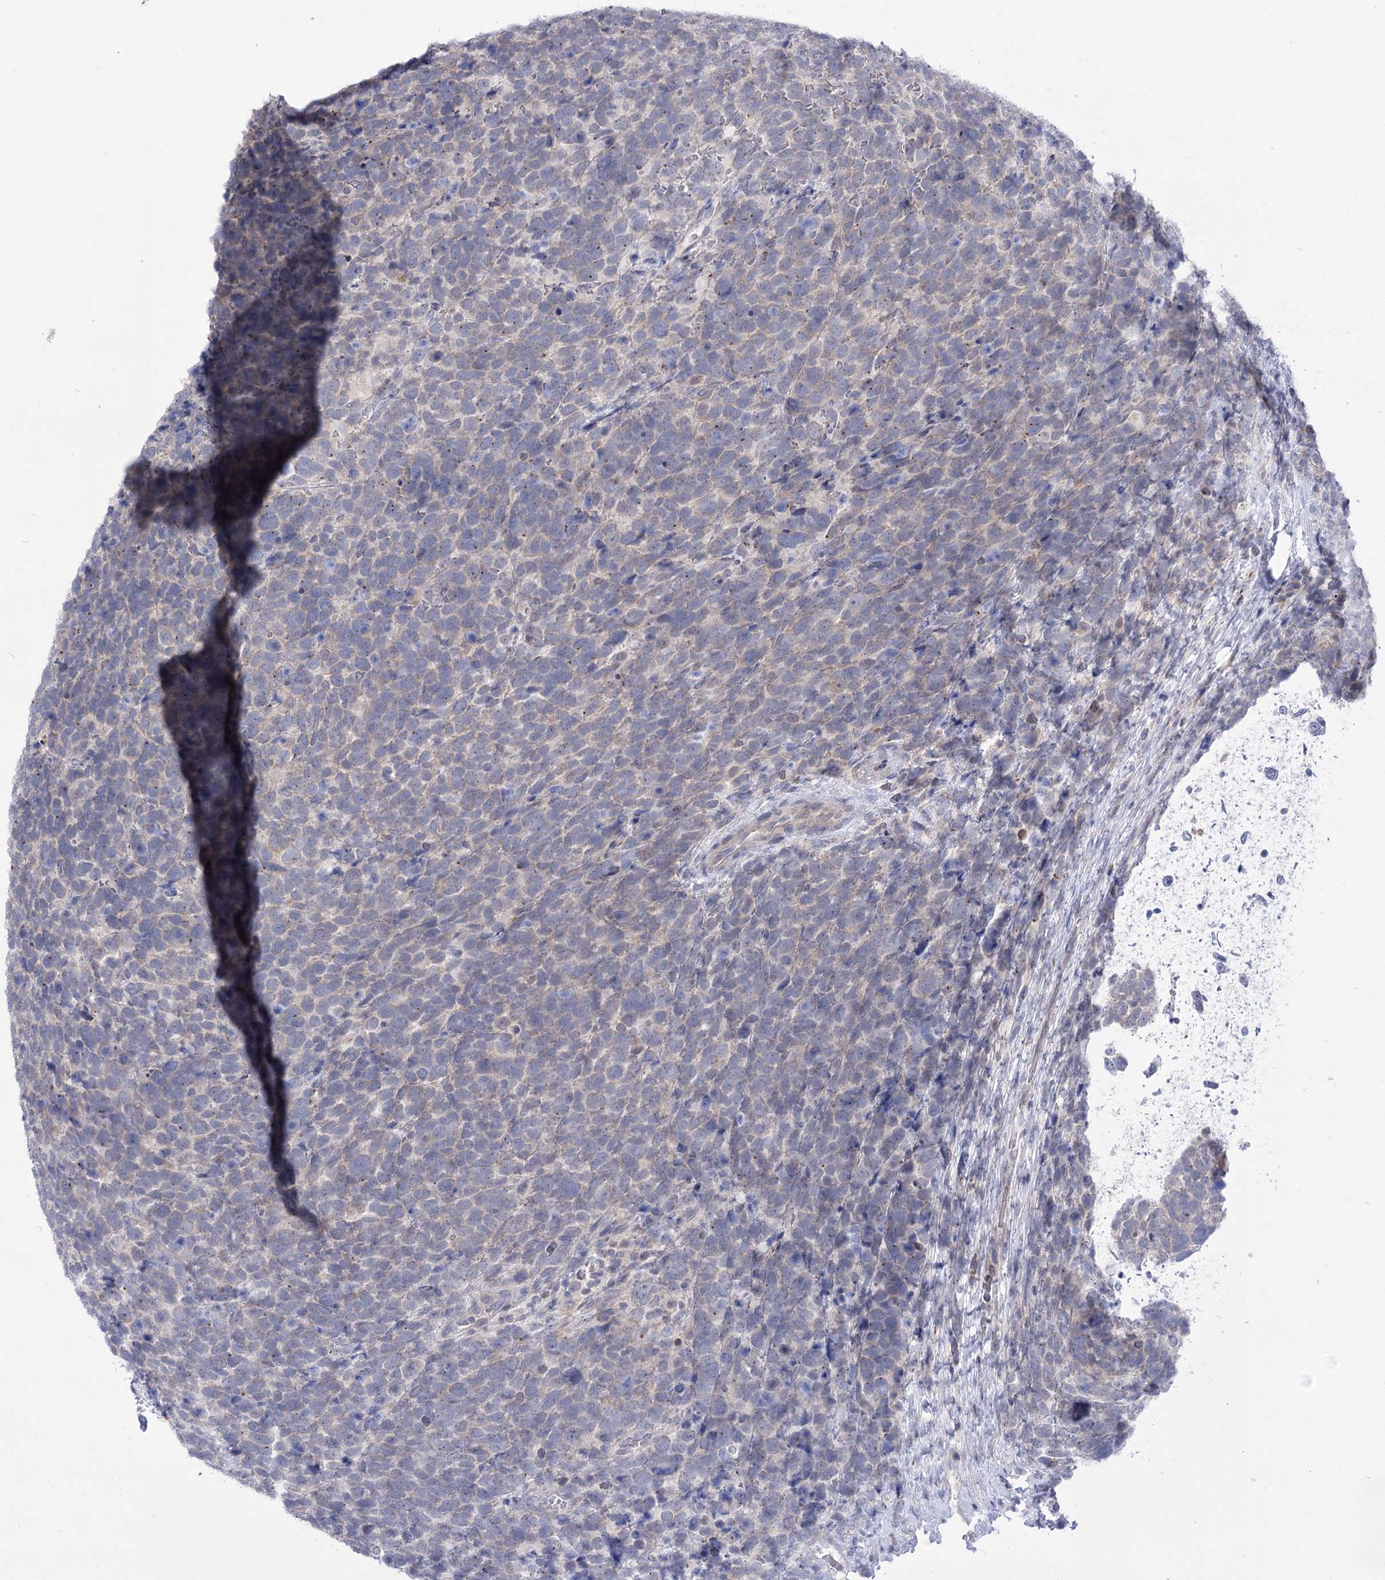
{"staining": {"intensity": "weak", "quantity": "<25%", "location": "cytoplasmic/membranous"}, "tissue": "urothelial cancer", "cell_type": "Tumor cells", "image_type": "cancer", "snomed": [{"axis": "morphology", "description": "Urothelial carcinoma, High grade"}, {"axis": "topography", "description": "Urinary bladder"}], "caption": "The photomicrograph shows no staining of tumor cells in urothelial carcinoma (high-grade).", "gene": "HELT", "patient": {"sex": "female", "age": 82}}